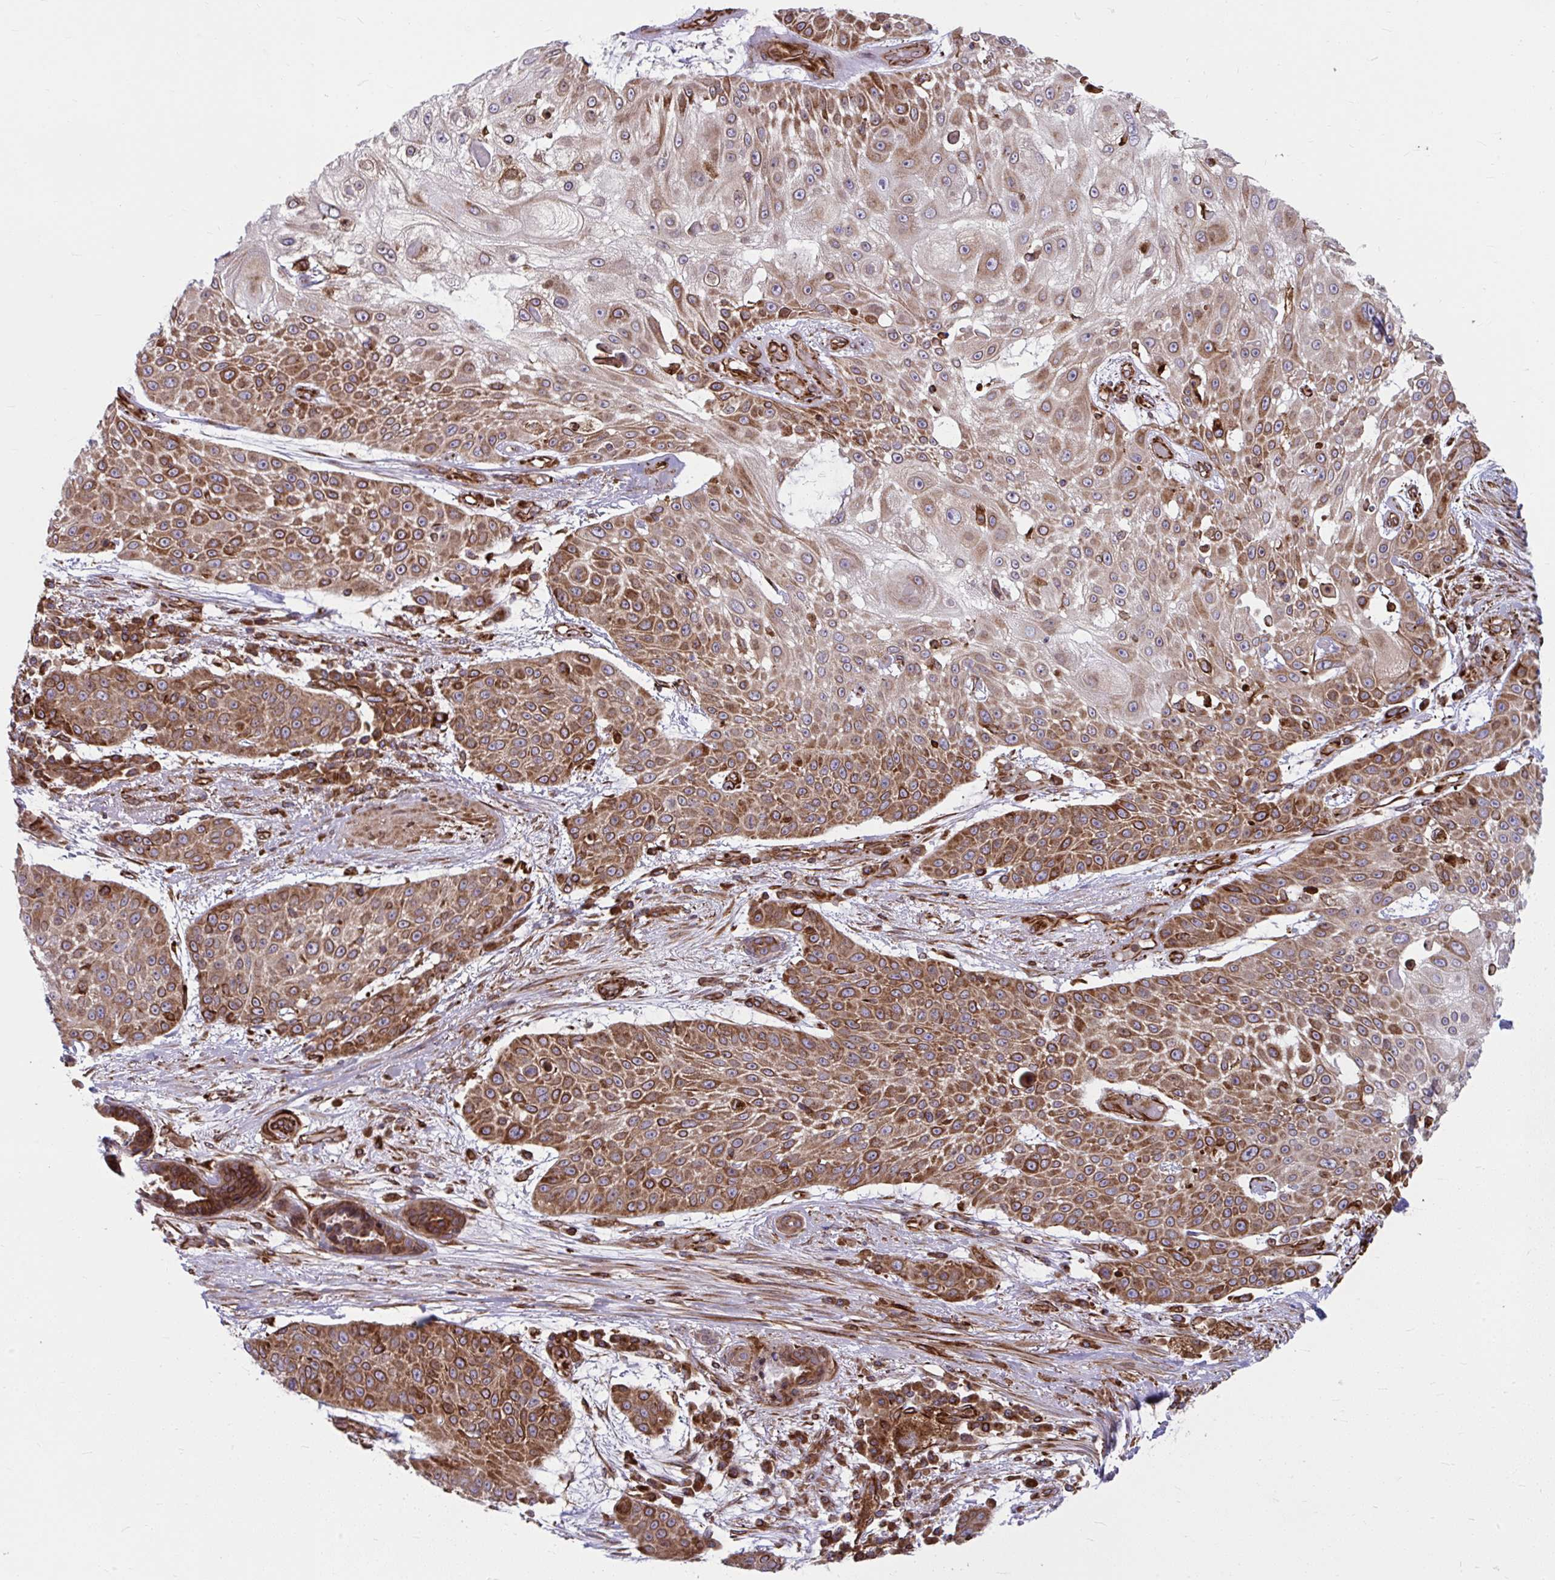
{"staining": {"intensity": "moderate", "quantity": ">75%", "location": "cytoplasmic/membranous"}, "tissue": "skin cancer", "cell_type": "Tumor cells", "image_type": "cancer", "snomed": [{"axis": "morphology", "description": "Squamous cell carcinoma, NOS"}, {"axis": "topography", "description": "Skin"}], "caption": "The histopathology image shows staining of squamous cell carcinoma (skin), revealing moderate cytoplasmic/membranous protein staining (brown color) within tumor cells.", "gene": "STIM2", "patient": {"sex": "female", "age": 86}}